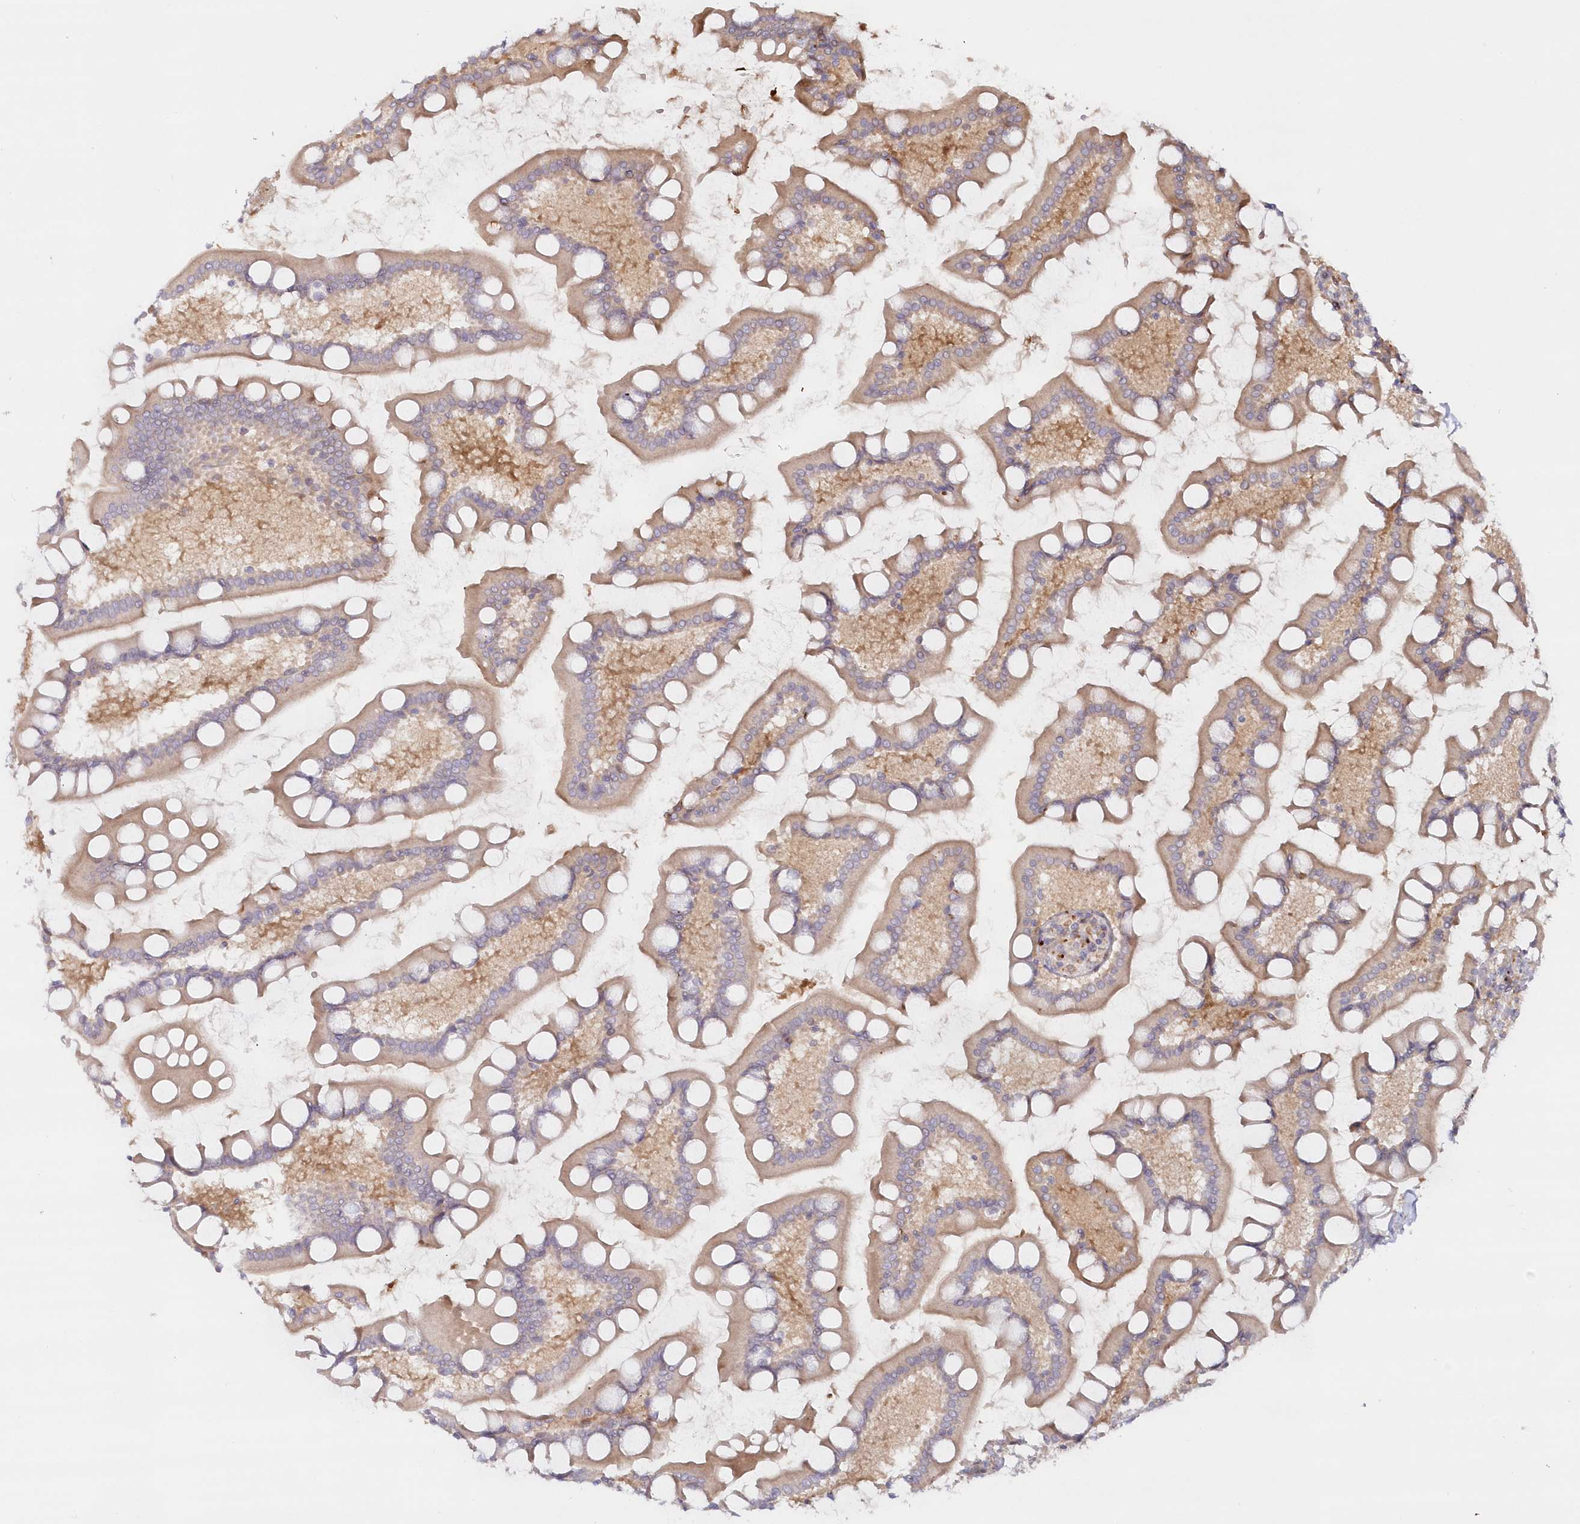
{"staining": {"intensity": "moderate", "quantity": "<25%", "location": "cytoplasmic/membranous,nuclear"}, "tissue": "small intestine", "cell_type": "Glandular cells", "image_type": "normal", "snomed": [{"axis": "morphology", "description": "Normal tissue, NOS"}, {"axis": "topography", "description": "Small intestine"}], "caption": "An image of small intestine stained for a protein displays moderate cytoplasmic/membranous,nuclear brown staining in glandular cells. Immunohistochemistry (ihc) stains the protein of interest in brown and the nuclei are stained blue.", "gene": "GBE1", "patient": {"sex": "male", "age": 41}}